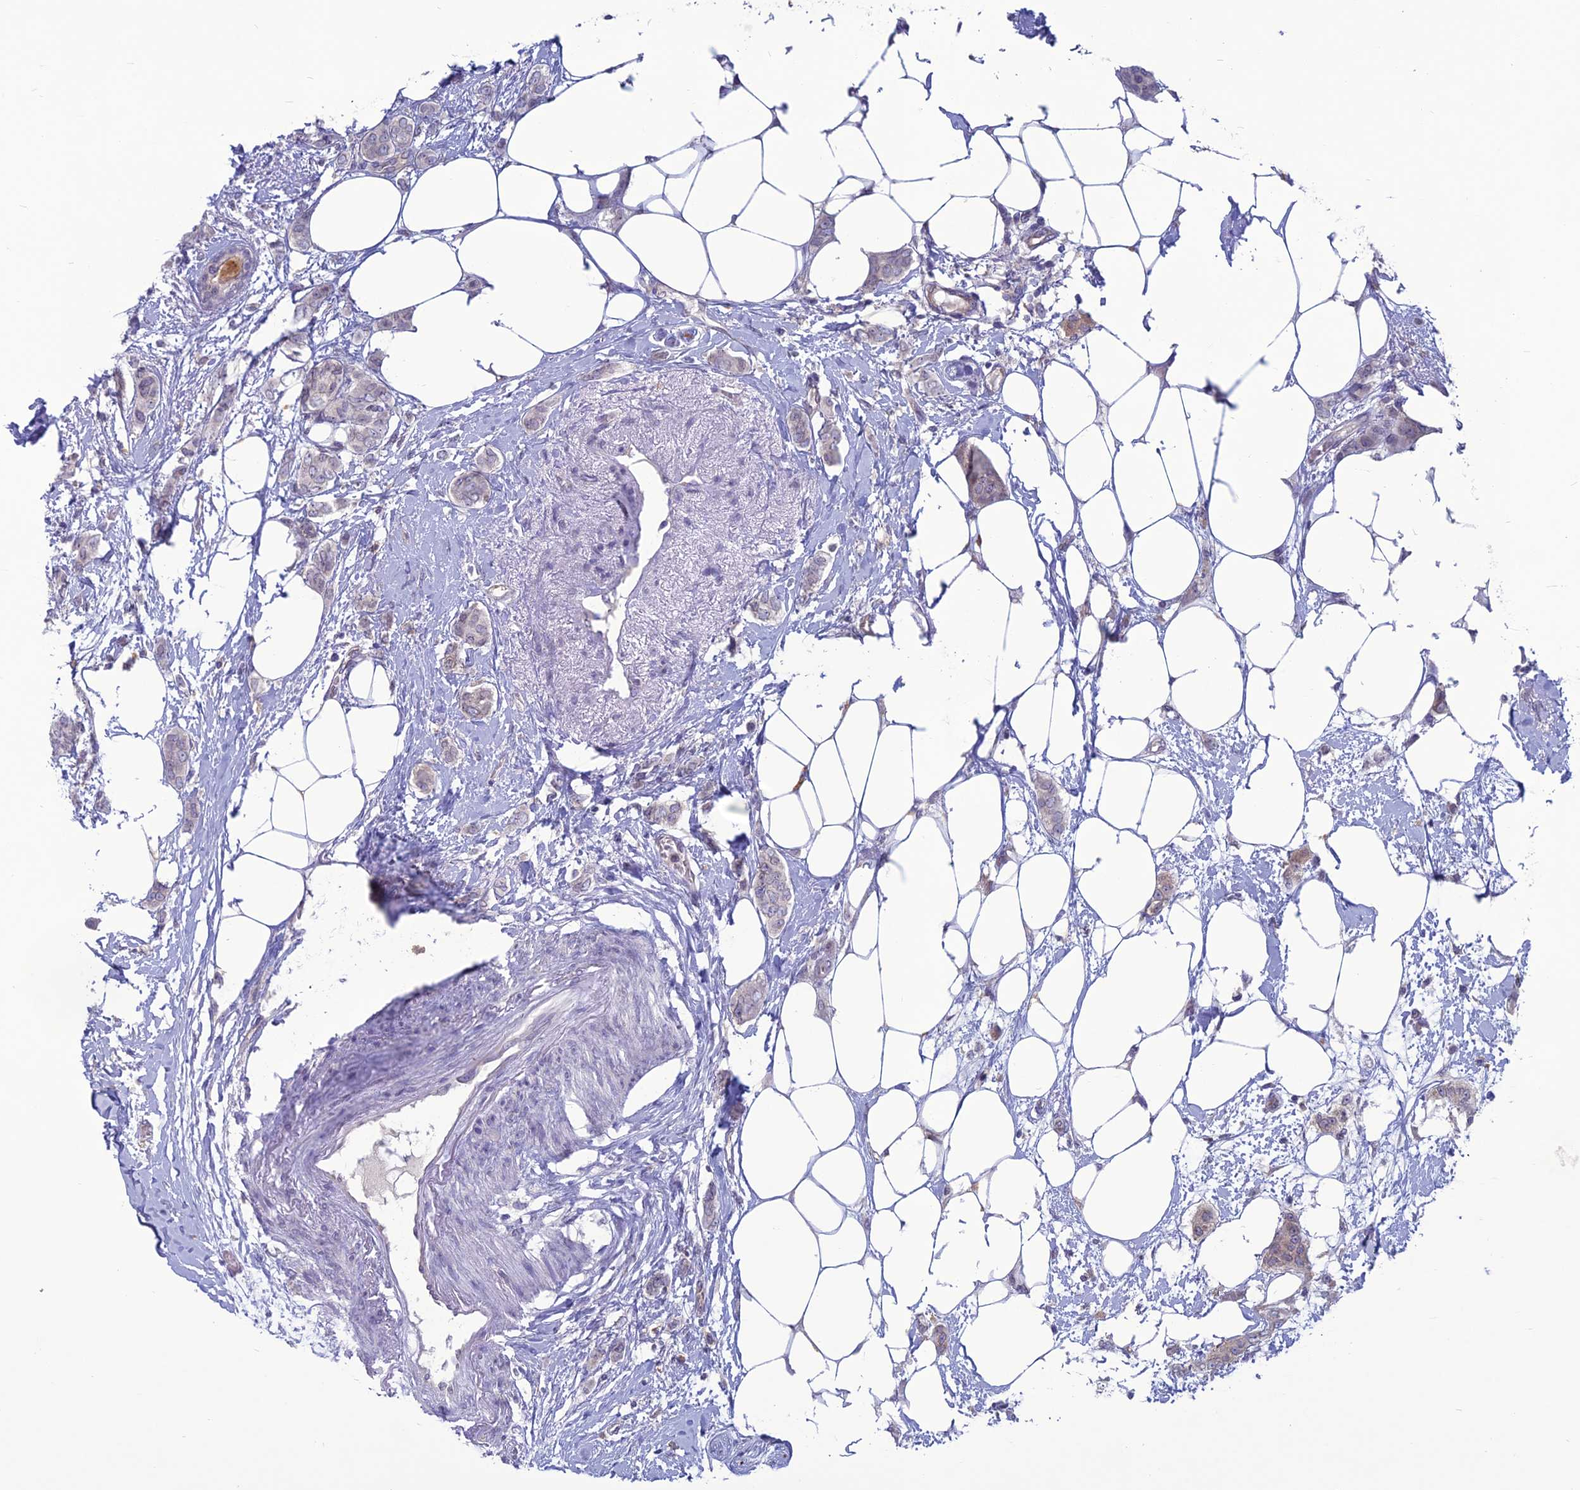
{"staining": {"intensity": "weak", "quantity": "25%-75%", "location": "nuclear"}, "tissue": "breast cancer", "cell_type": "Tumor cells", "image_type": "cancer", "snomed": [{"axis": "morphology", "description": "Duct carcinoma"}, {"axis": "topography", "description": "Breast"}], "caption": "Immunohistochemistry of breast cancer demonstrates low levels of weak nuclear staining in approximately 25%-75% of tumor cells.", "gene": "WDR46", "patient": {"sex": "female", "age": 72}}